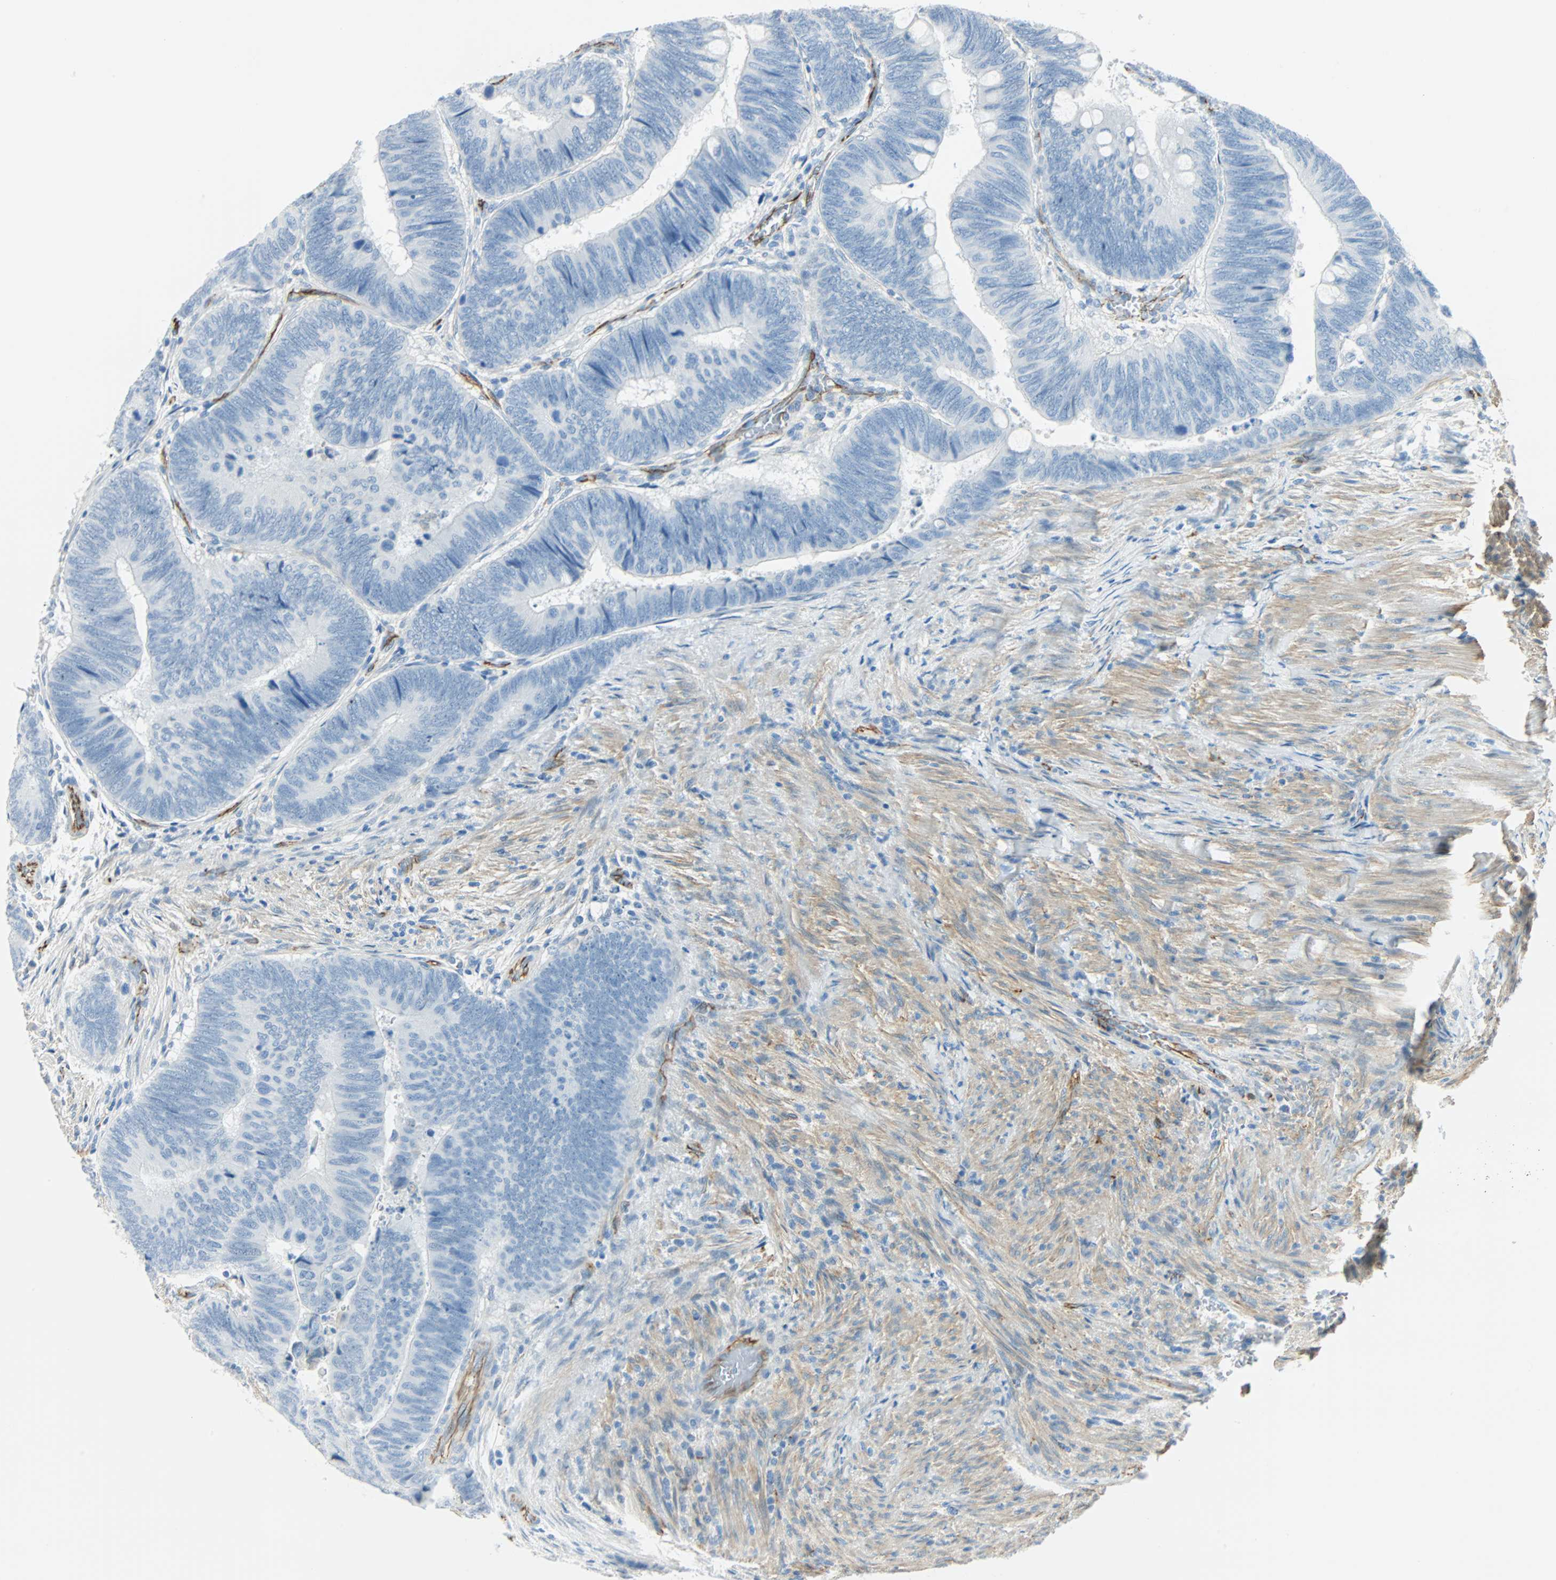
{"staining": {"intensity": "negative", "quantity": "none", "location": "none"}, "tissue": "colorectal cancer", "cell_type": "Tumor cells", "image_type": "cancer", "snomed": [{"axis": "morphology", "description": "Normal tissue, NOS"}, {"axis": "morphology", "description": "Adenocarcinoma, NOS"}, {"axis": "topography", "description": "Rectum"}, {"axis": "topography", "description": "Peripheral nerve tissue"}], "caption": "DAB (3,3'-diaminobenzidine) immunohistochemical staining of human colorectal cancer (adenocarcinoma) shows no significant staining in tumor cells.", "gene": "VPS9D1", "patient": {"sex": "male", "age": 92}}